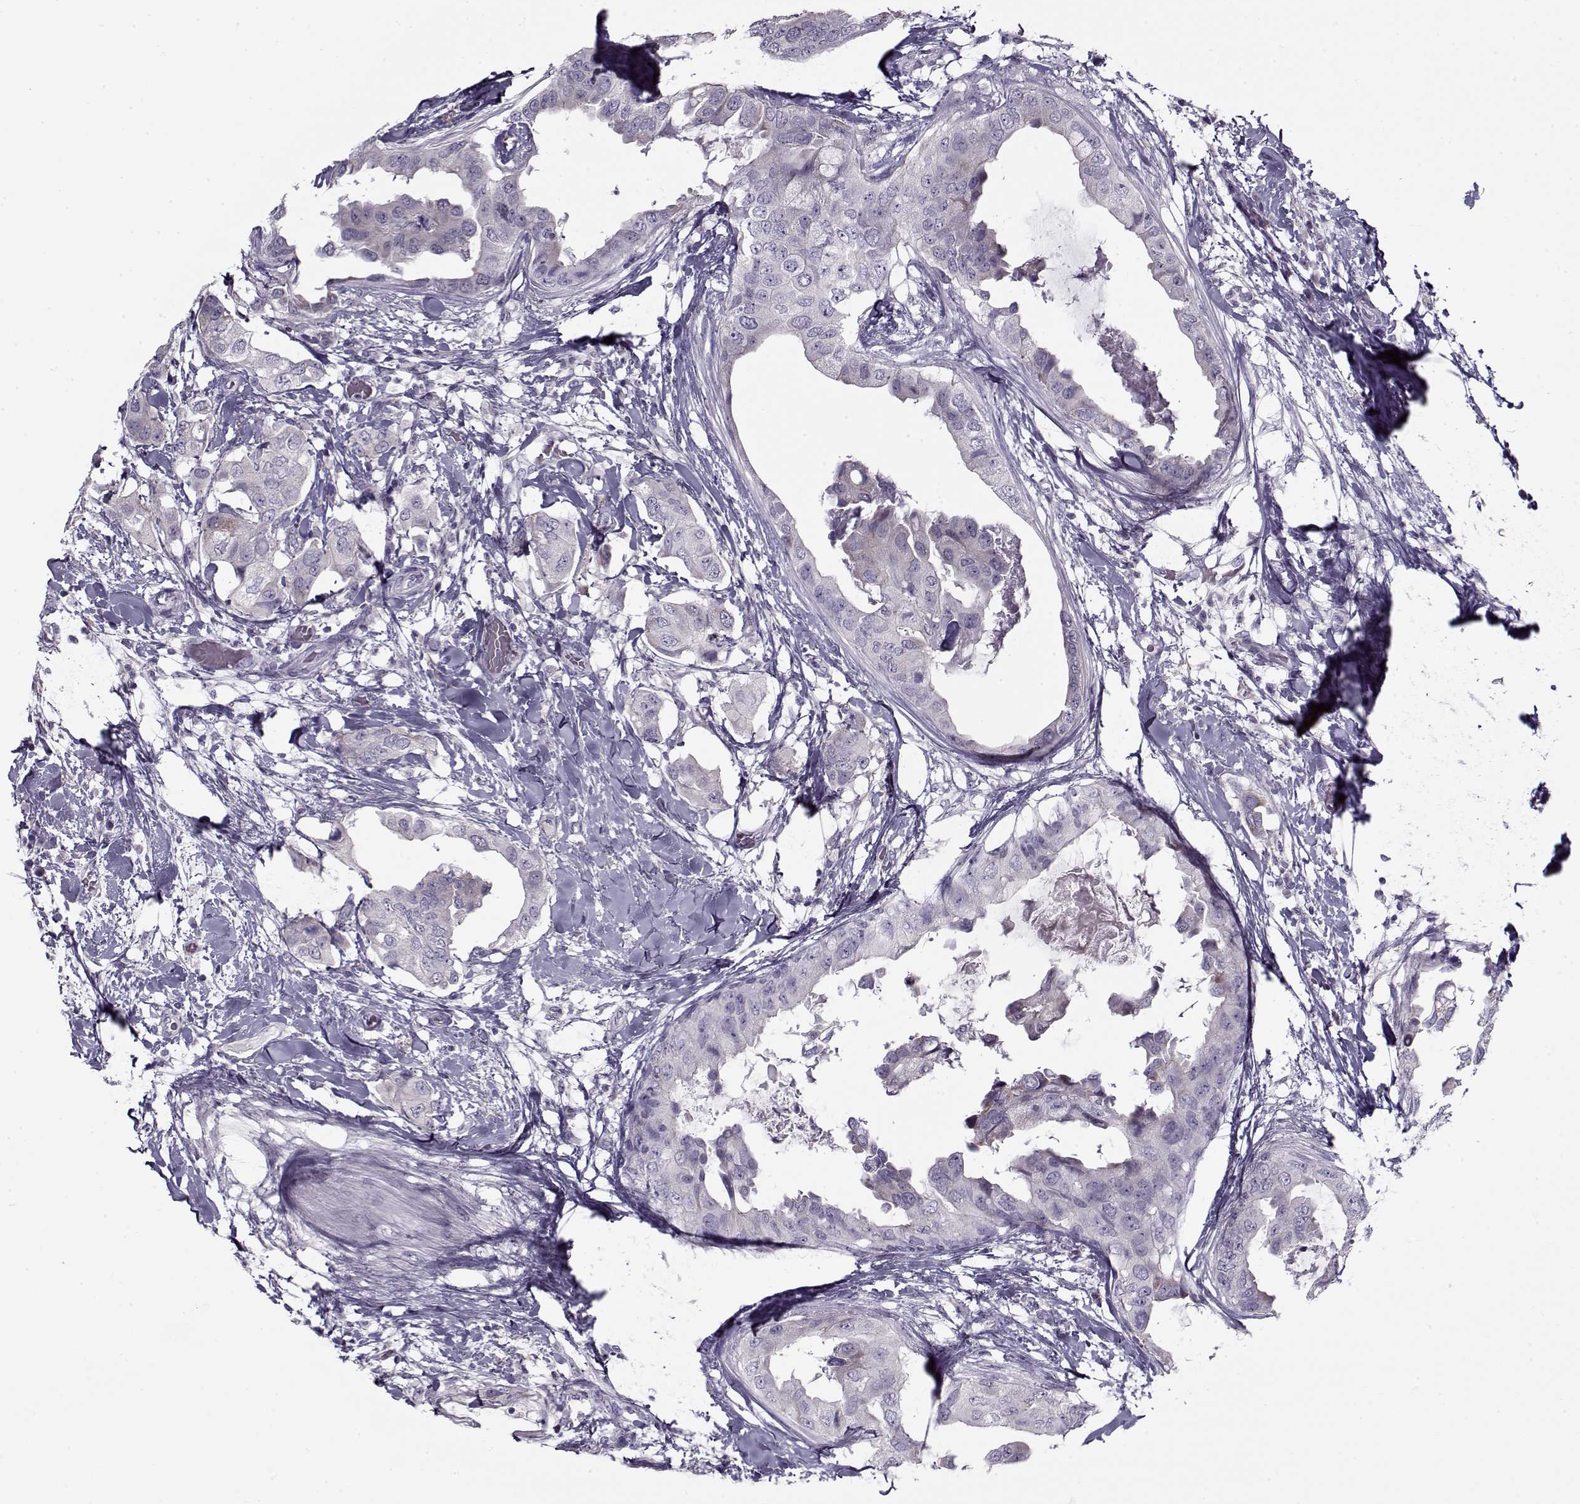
{"staining": {"intensity": "negative", "quantity": "none", "location": "none"}, "tissue": "breast cancer", "cell_type": "Tumor cells", "image_type": "cancer", "snomed": [{"axis": "morphology", "description": "Normal tissue, NOS"}, {"axis": "morphology", "description": "Duct carcinoma"}, {"axis": "topography", "description": "Breast"}], "caption": "This is an IHC micrograph of breast cancer. There is no positivity in tumor cells.", "gene": "PP2D1", "patient": {"sex": "female", "age": 40}}